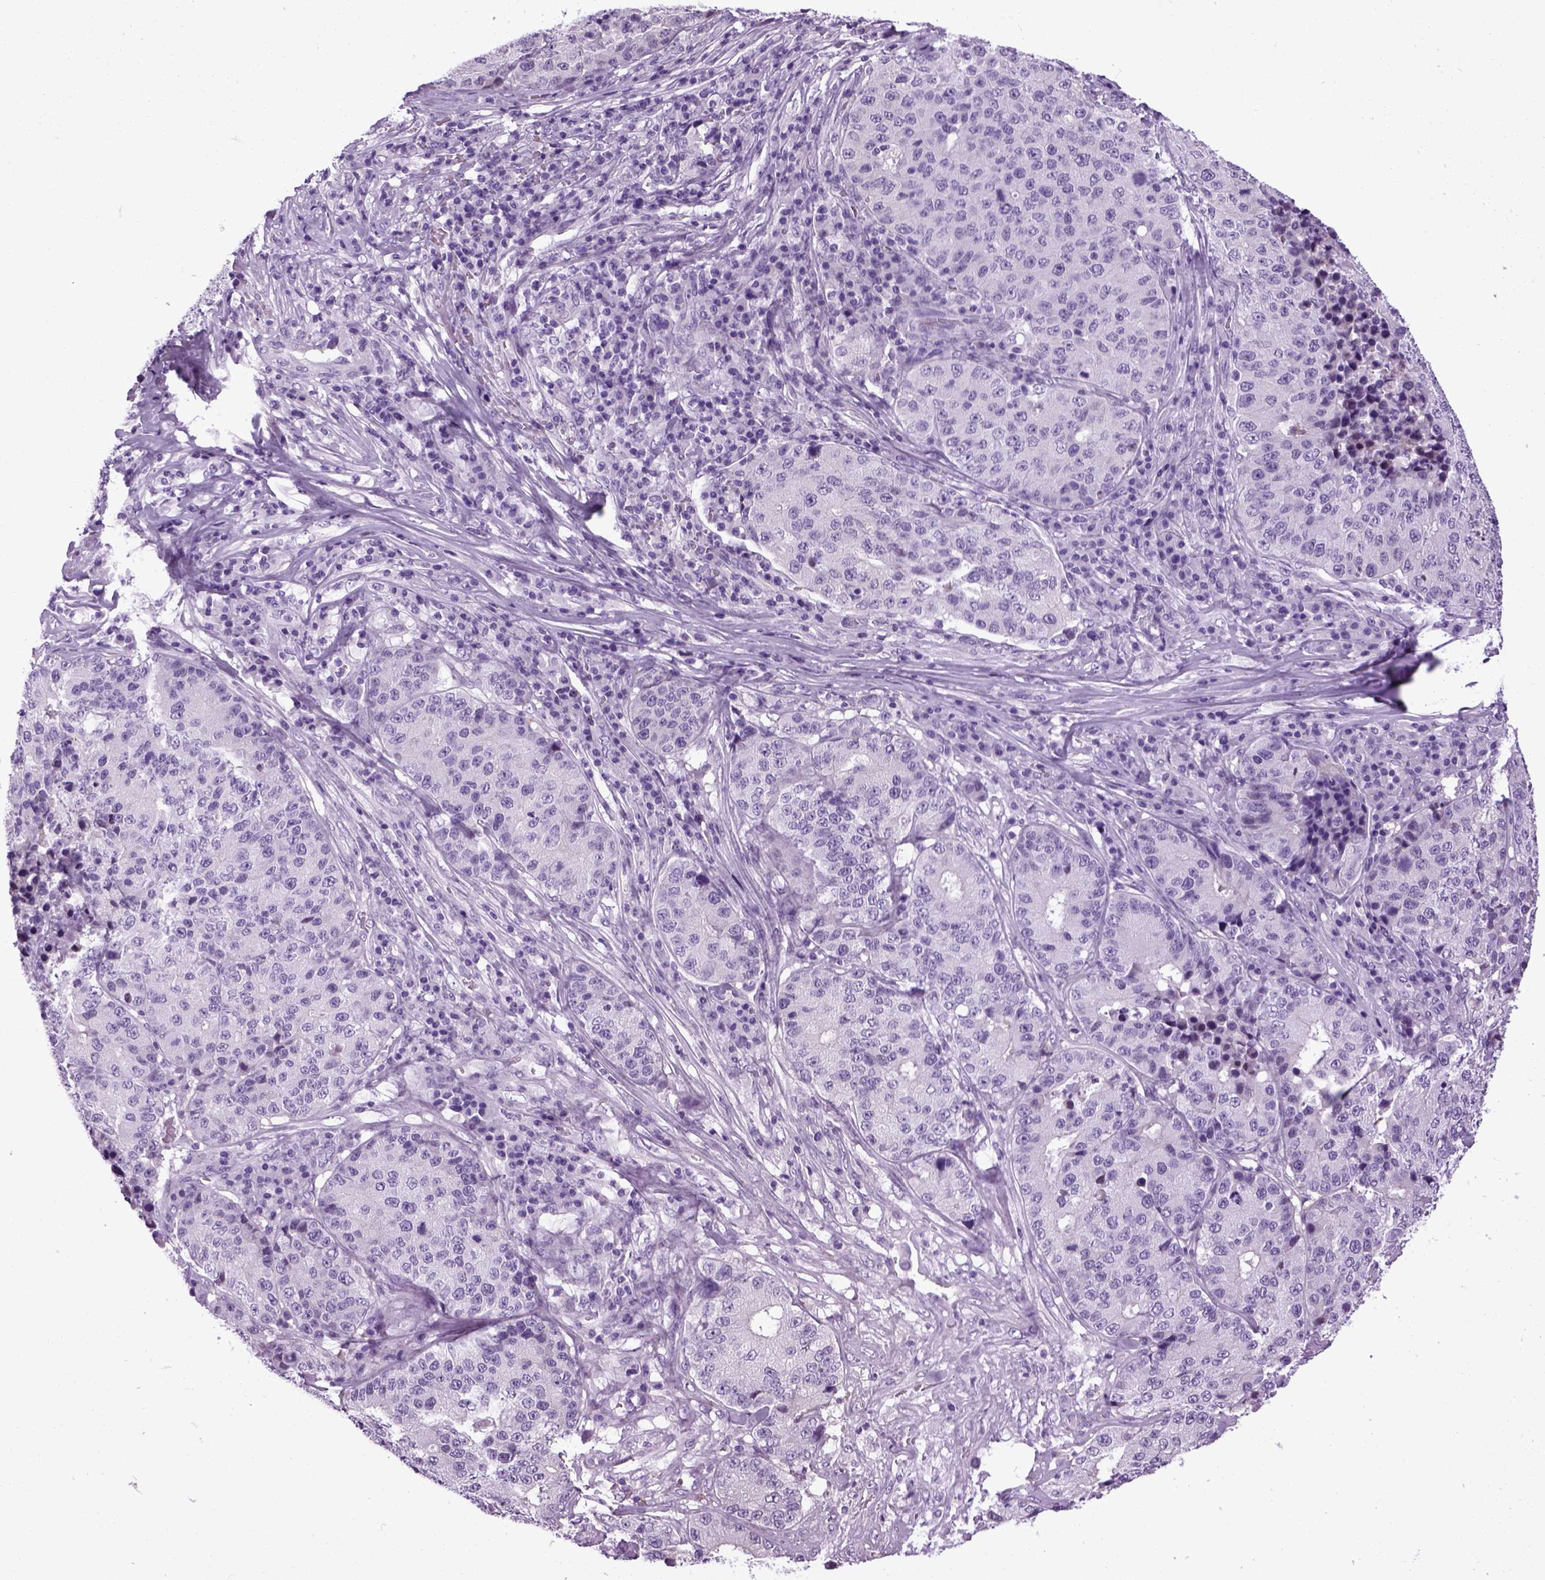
{"staining": {"intensity": "negative", "quantity": "none", "location": "none"}, "tissue": "stomach cancer", "cell_type": "Tumor cells", "image_type": "cancer", "snomed": [{"axis": "morphology", "description": "Adenocarcinoma, NOS"}, {"axis": "topography", "description": "Stomach"}], "caption": "There is no significant positivity in tumor cells of stomach cancer (adenocarcinoma).", "gene": "HMCN2", "patient": {"sex": "male", "age": 71}}